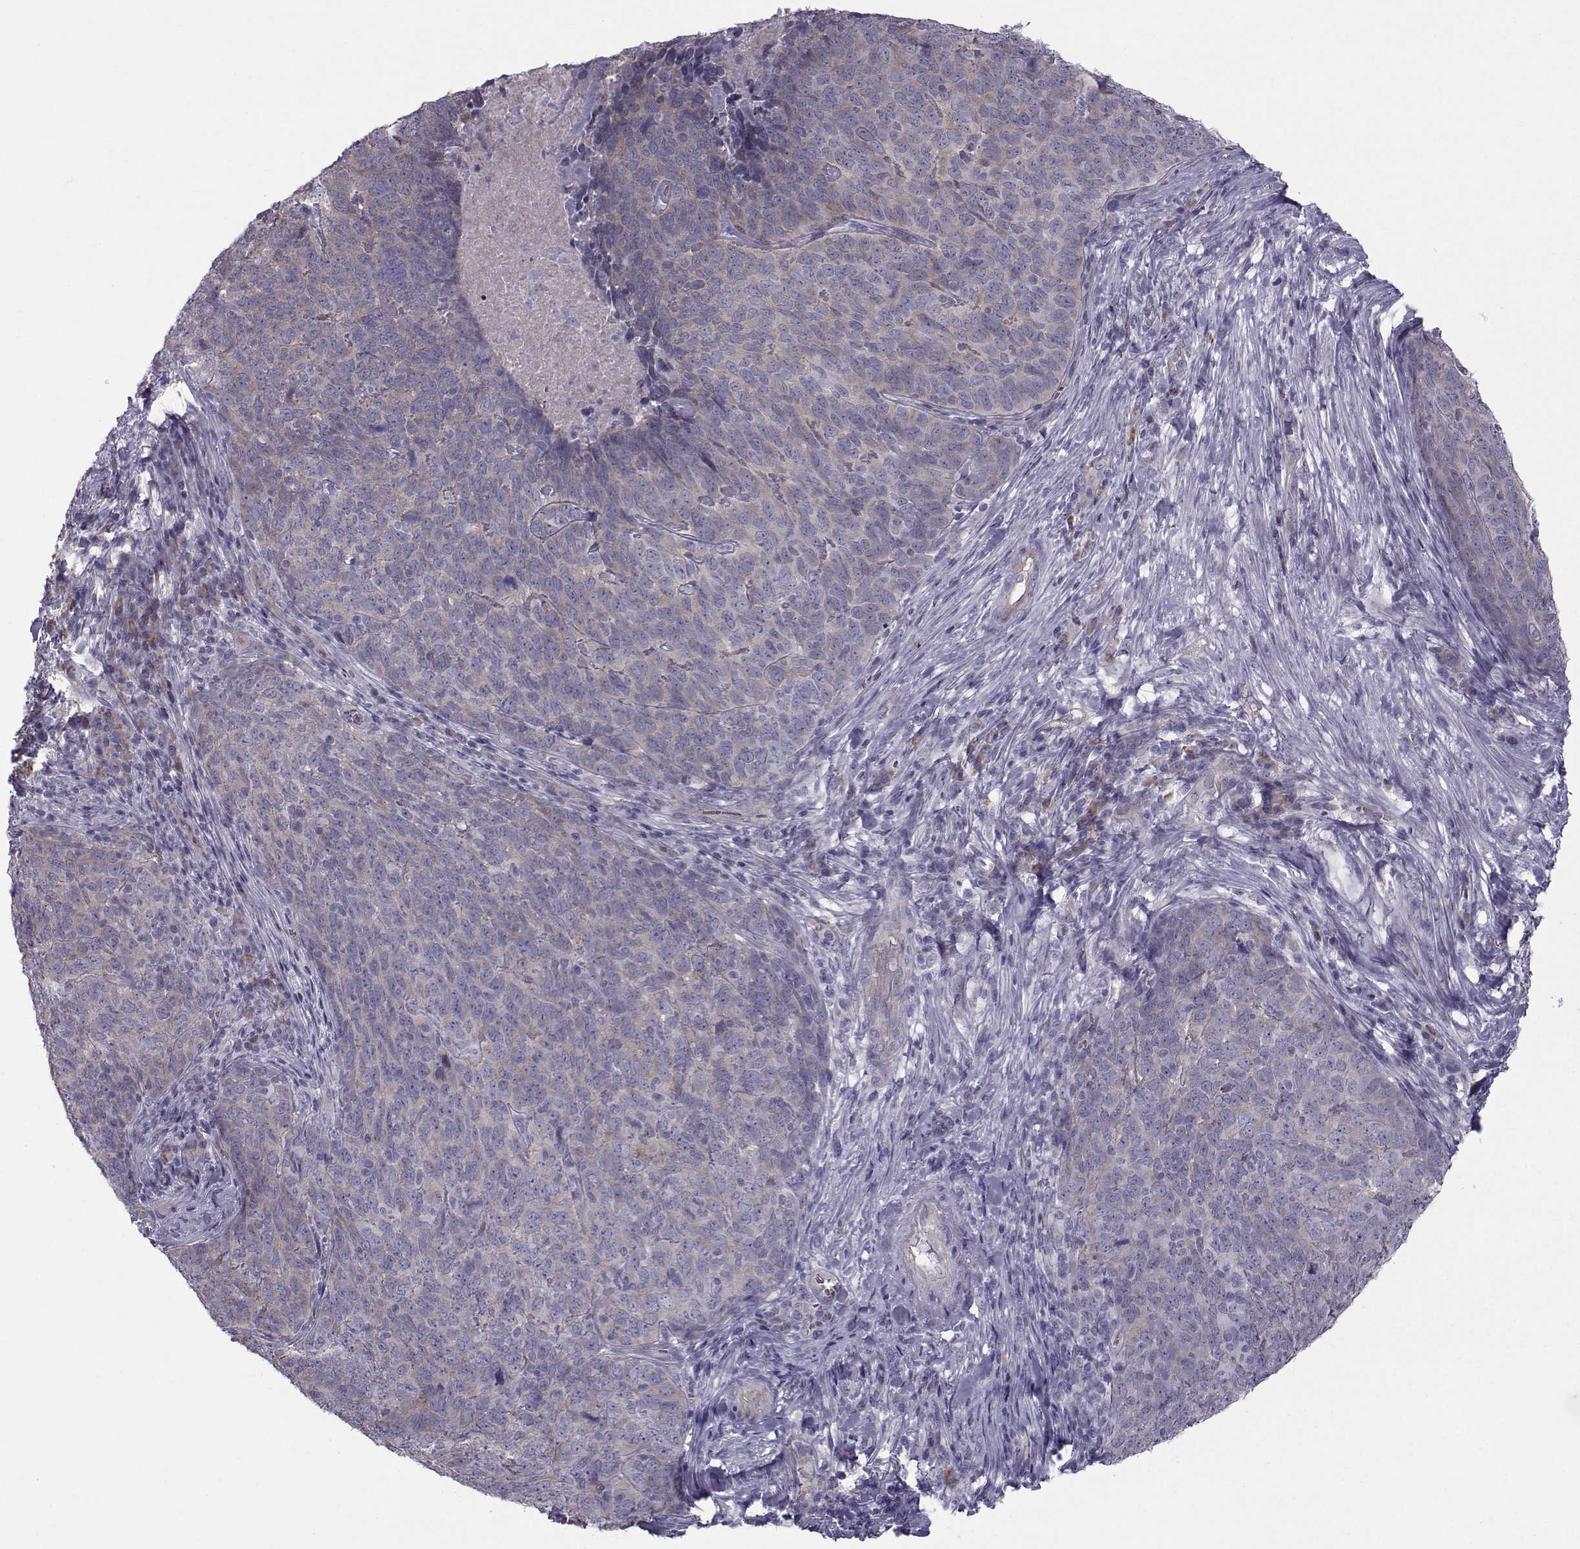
{"staining": {"intensity": "weak", "quantity": "25%-75%", "location": "cytoplasmic/membranous"}, "tissue": "skin cancer", "cell_type": "Tumor cells", "image_type": "cancer", "snomed": [{"axis": "morphology", "description": "Squamous cell carcinoma, NOS"}, {"axis": "topography", "description": "Skin"}, {"axis": "topography", "description": "Anal"}], "caption": "A photomicrograph of human squamous cell carcinoma (skin) stained for a protein displays weak cytoplasmic/membranous brown staining in tumor cells.", "gene": "QPCT", "patient": {"sex": "female", "age": 51}}